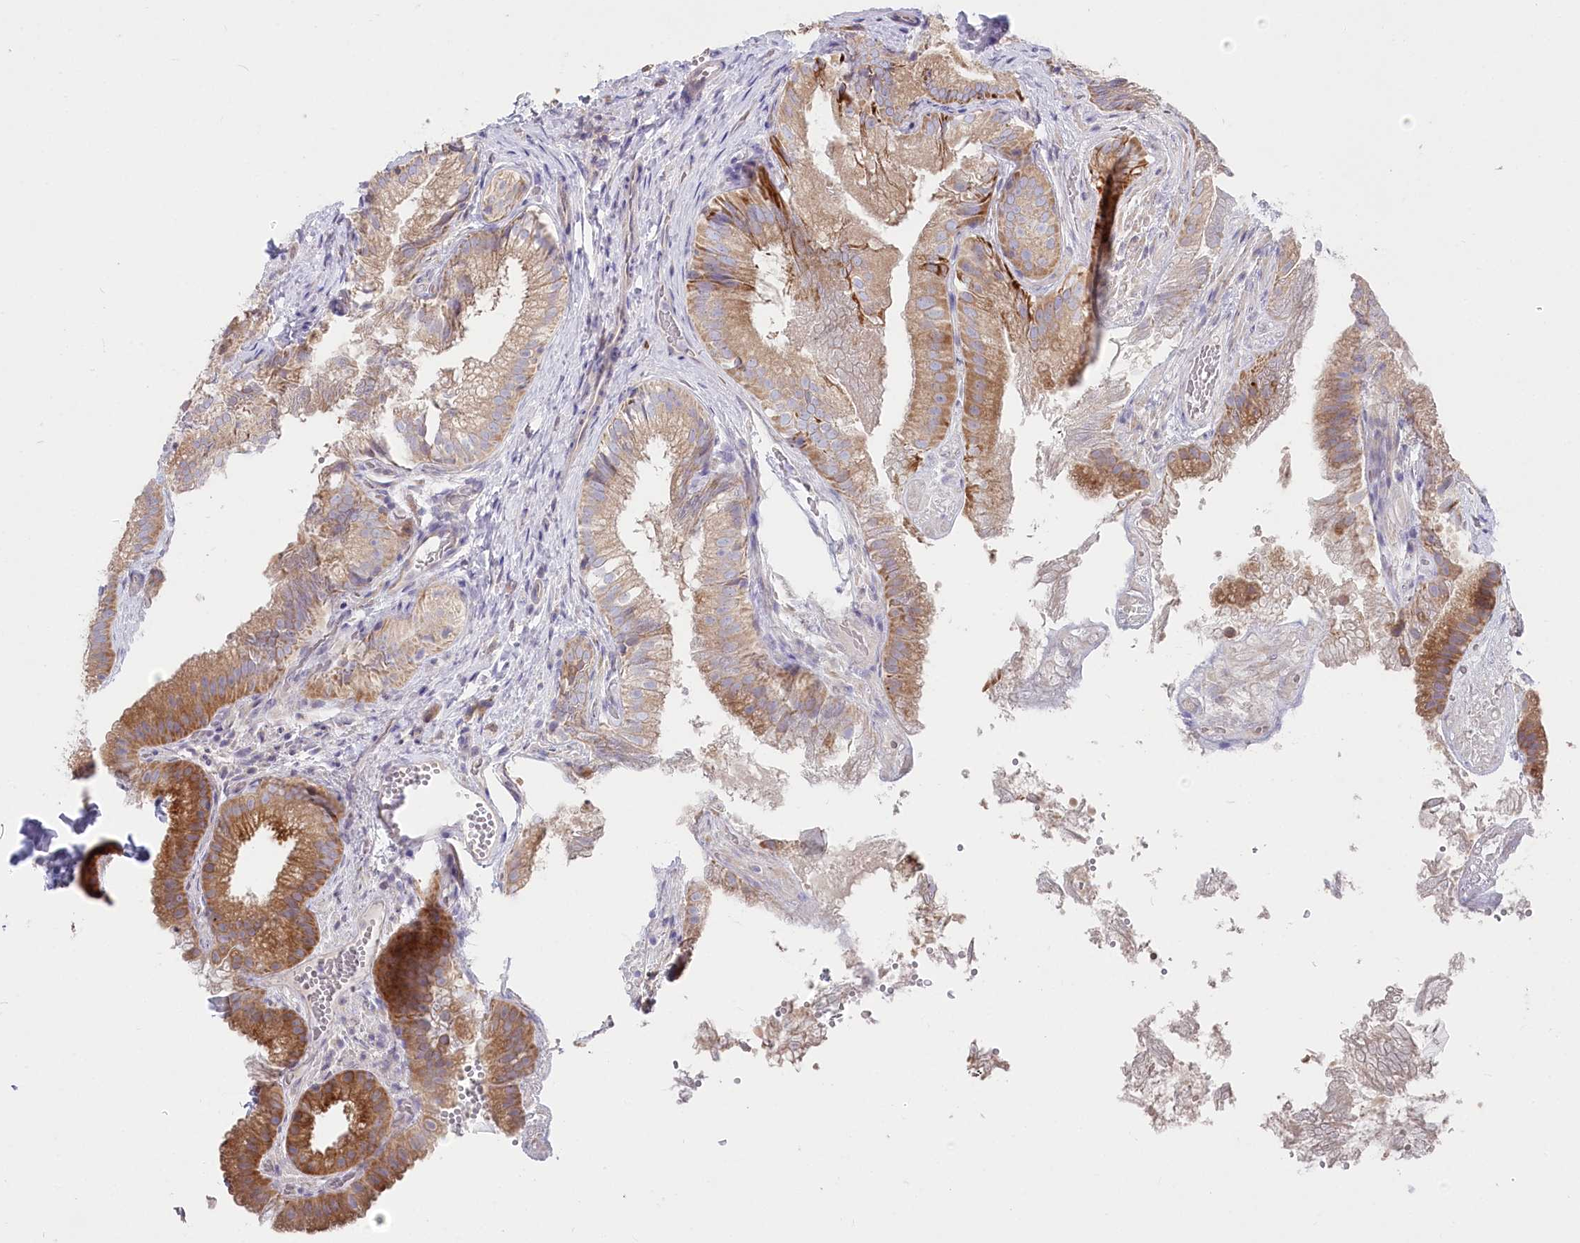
{"staining": {"intensity": "moderate", "quantity": ">75%", "location": "cytoplasmic/membranous"}, "tissue": "gallbladder", "cell_type": "Glandular cells", "image_type": "normal", "snomed": [{"axis": "morphology", "description": "Normal tissue, NOS"}, {"axis": "topography", "description": "Gallbladder"}], "caption": "Immunohistochemistry histopathology image of normal gallbladder stained for a protein (brown), which displays medium levels of moderate cytoplasmic/membranous staining in about >75% of glandular cells.", "gene": "POGLUT1", "patient": {"sex": "female", "age": 30}}